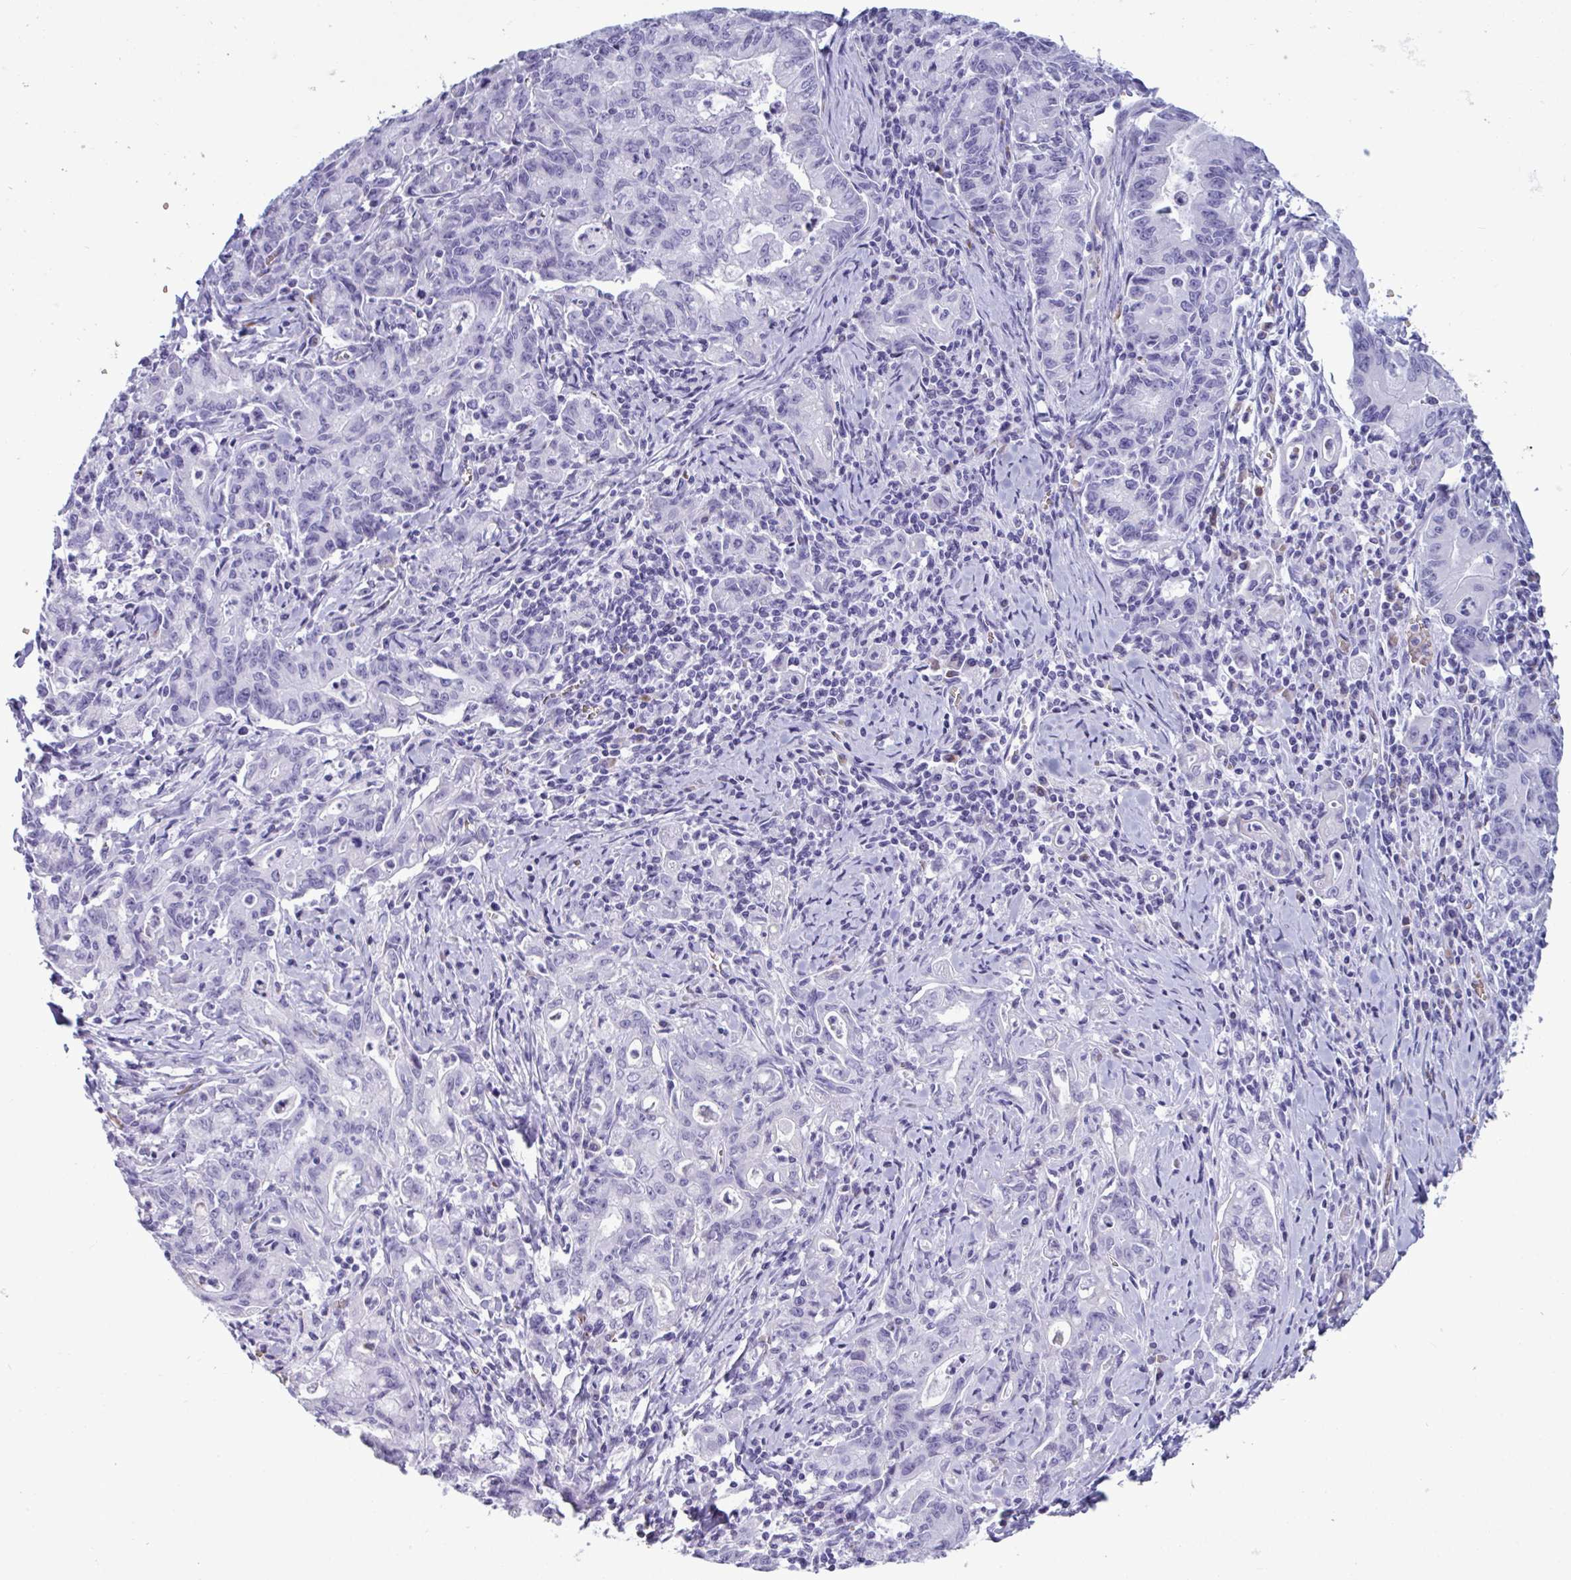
{"staining": {"intensity": "negative", "quantity": "none", "location": "none"}, "tissue": "stomach cancer", "cell_type": "Tumor cells", "image_type": "cancer", "snomed": [{"axis": "morphology", "description": "Adenocarcinoma, NOS"}, {"axis": "topography", "description": "Stomach, upper"}], "caption": "This is an immunohistochemistry photomicrograph of human adenocarcinoma (stomach). There is no positivity in tumor cells.", "gene": "SLC2A1", "patient": {"sex": "female", "age": 79}}